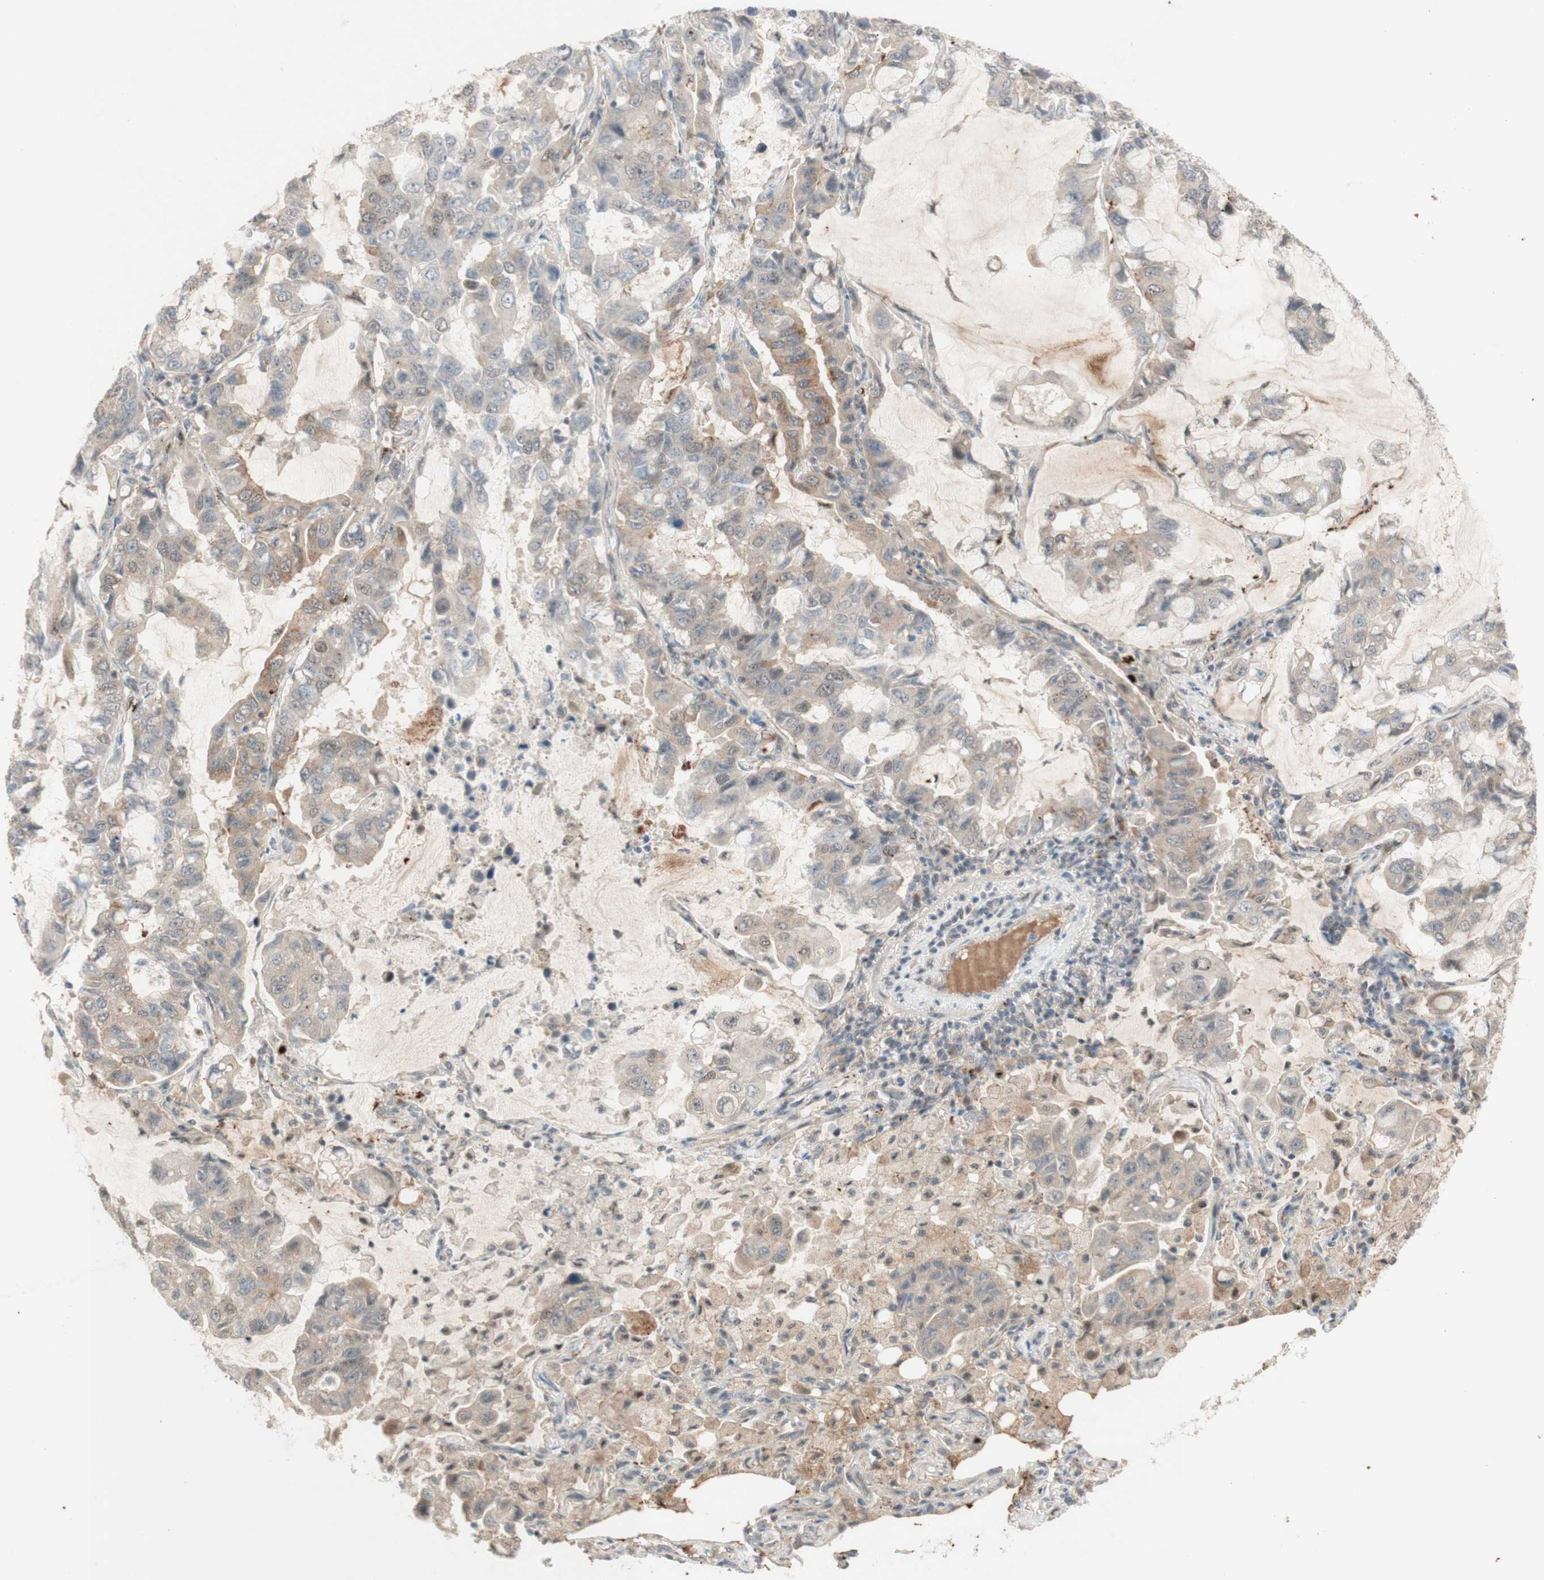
{"staining": {"intensity": "moderate", "quantity": ">75%", "location": "cytoplasmic/membranous"}, "tissue": "lung cancer", "cell_type": "Tumor cells", "image_type": "cancer", "snomed": [{"axis": "morphology", "description": "Adenocarcinoma, NOS"}, {"axis": "topography", "description": "Lung"}], "caption": "High-magnification brightfield microscopy of lung adenocarcinoma stained with DAB (brown) and counterstained with hematoxylin (blue). tumor cells exhibit moderate cytoplasmic/membranous positivity is present in about>75% of cells.", "gene": "CYLD", "patient": {"sex": "male", "age": 64}}